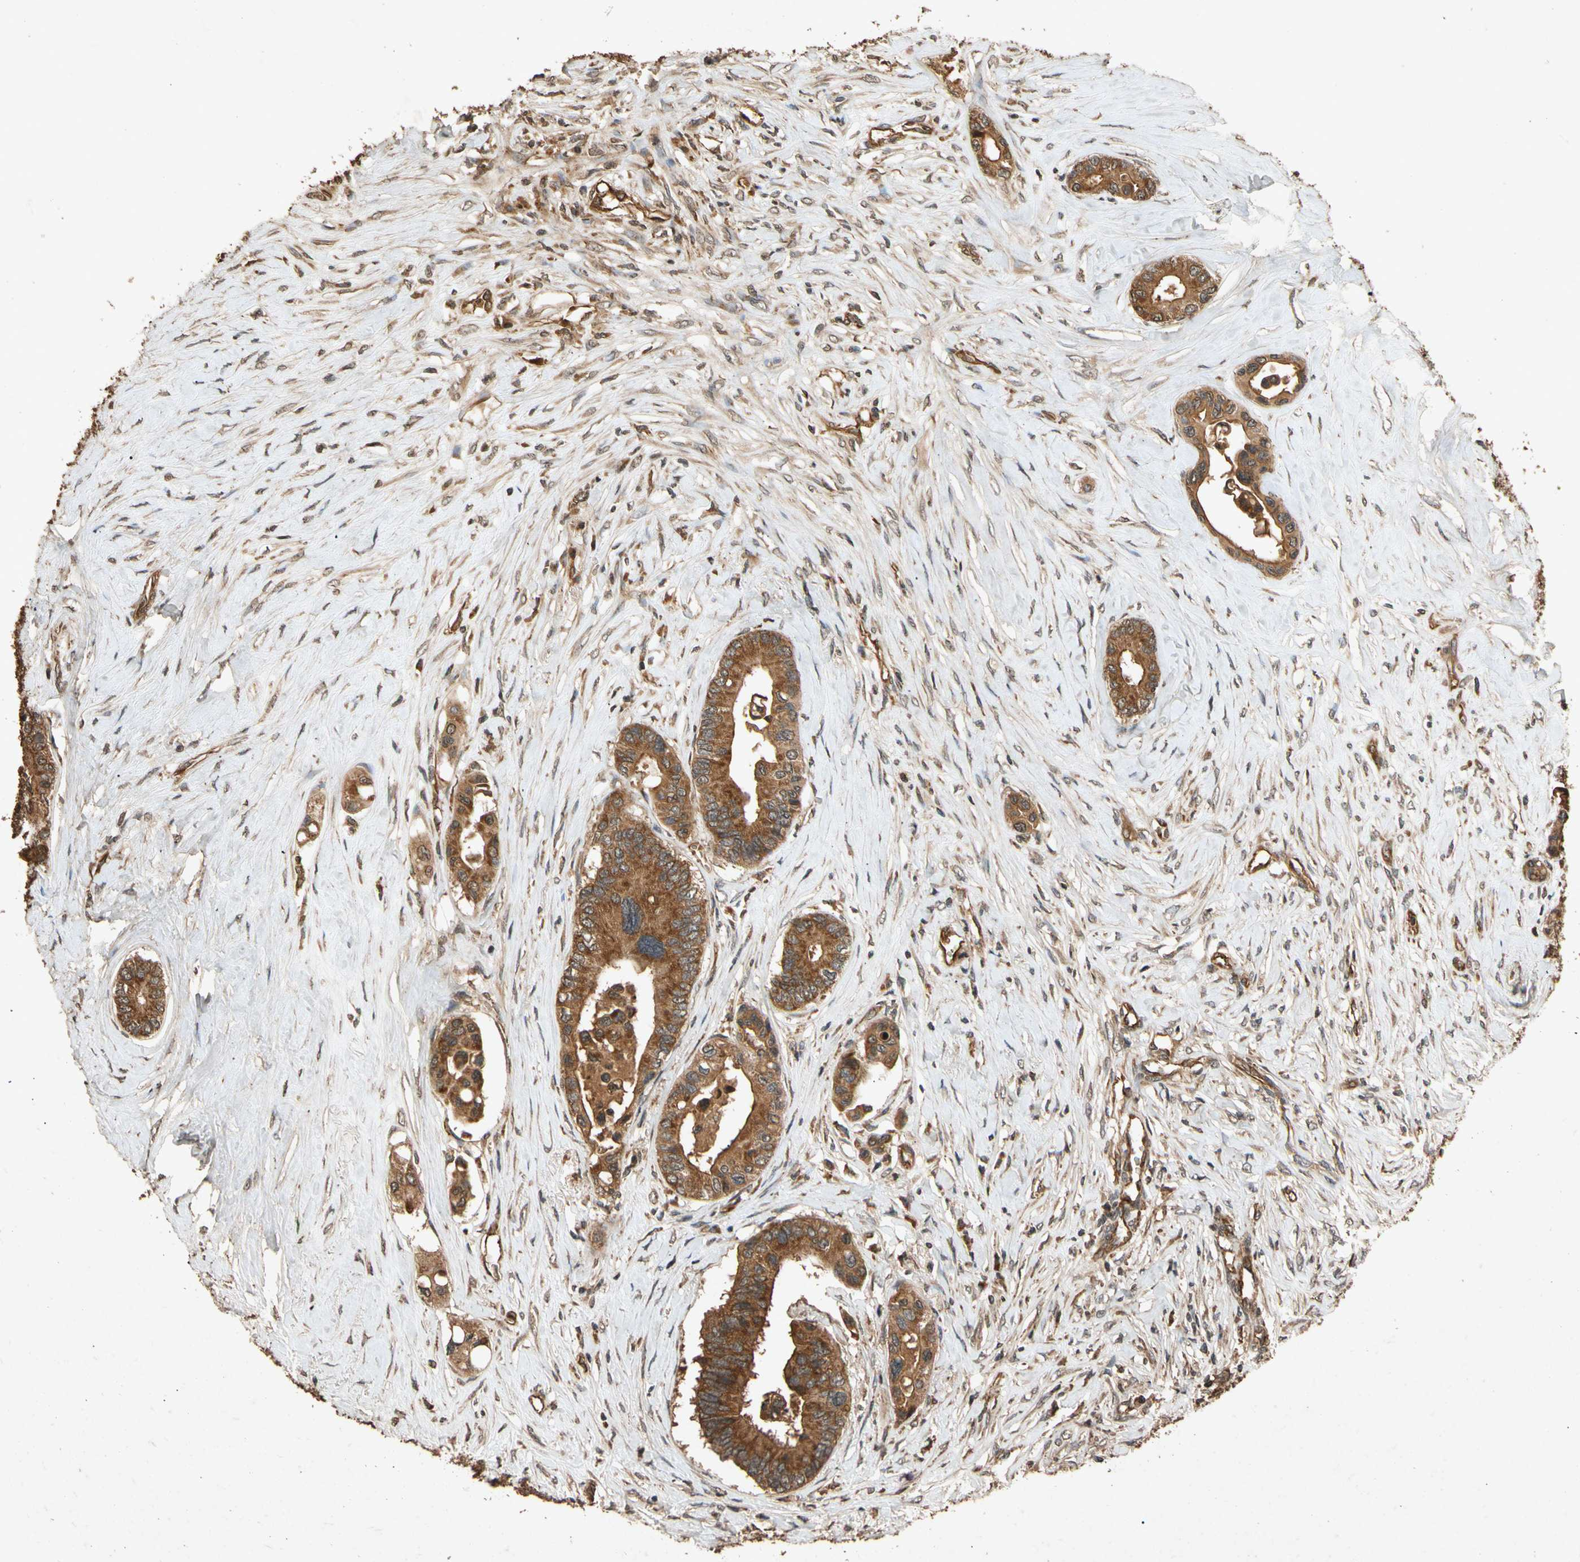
{"staining": {"intensity": "strong", "quantity": ">75%", "location": "cytoplasmic/membranous"}, "tissue": "colorectal cancer", "cell_type": "Tumor cells", "image_type": "cancer", "snomed": [{"axis": "morphology", "description": "Normal tissue, NOS"}, {"axis": "morphology", "description": "Adenocarcinoma, NOS"}, {"axis": "topography", "description": "Colon"}], "caption": "Immunohistochemical staining of human colorectal cancer (adenocarcinoma) shows high levels of strong cytoplasmic/membranous protein expression in about >75% of tumor cells.", "gene": "TXN2", "patient": {"sex": "male", "age": 82}}